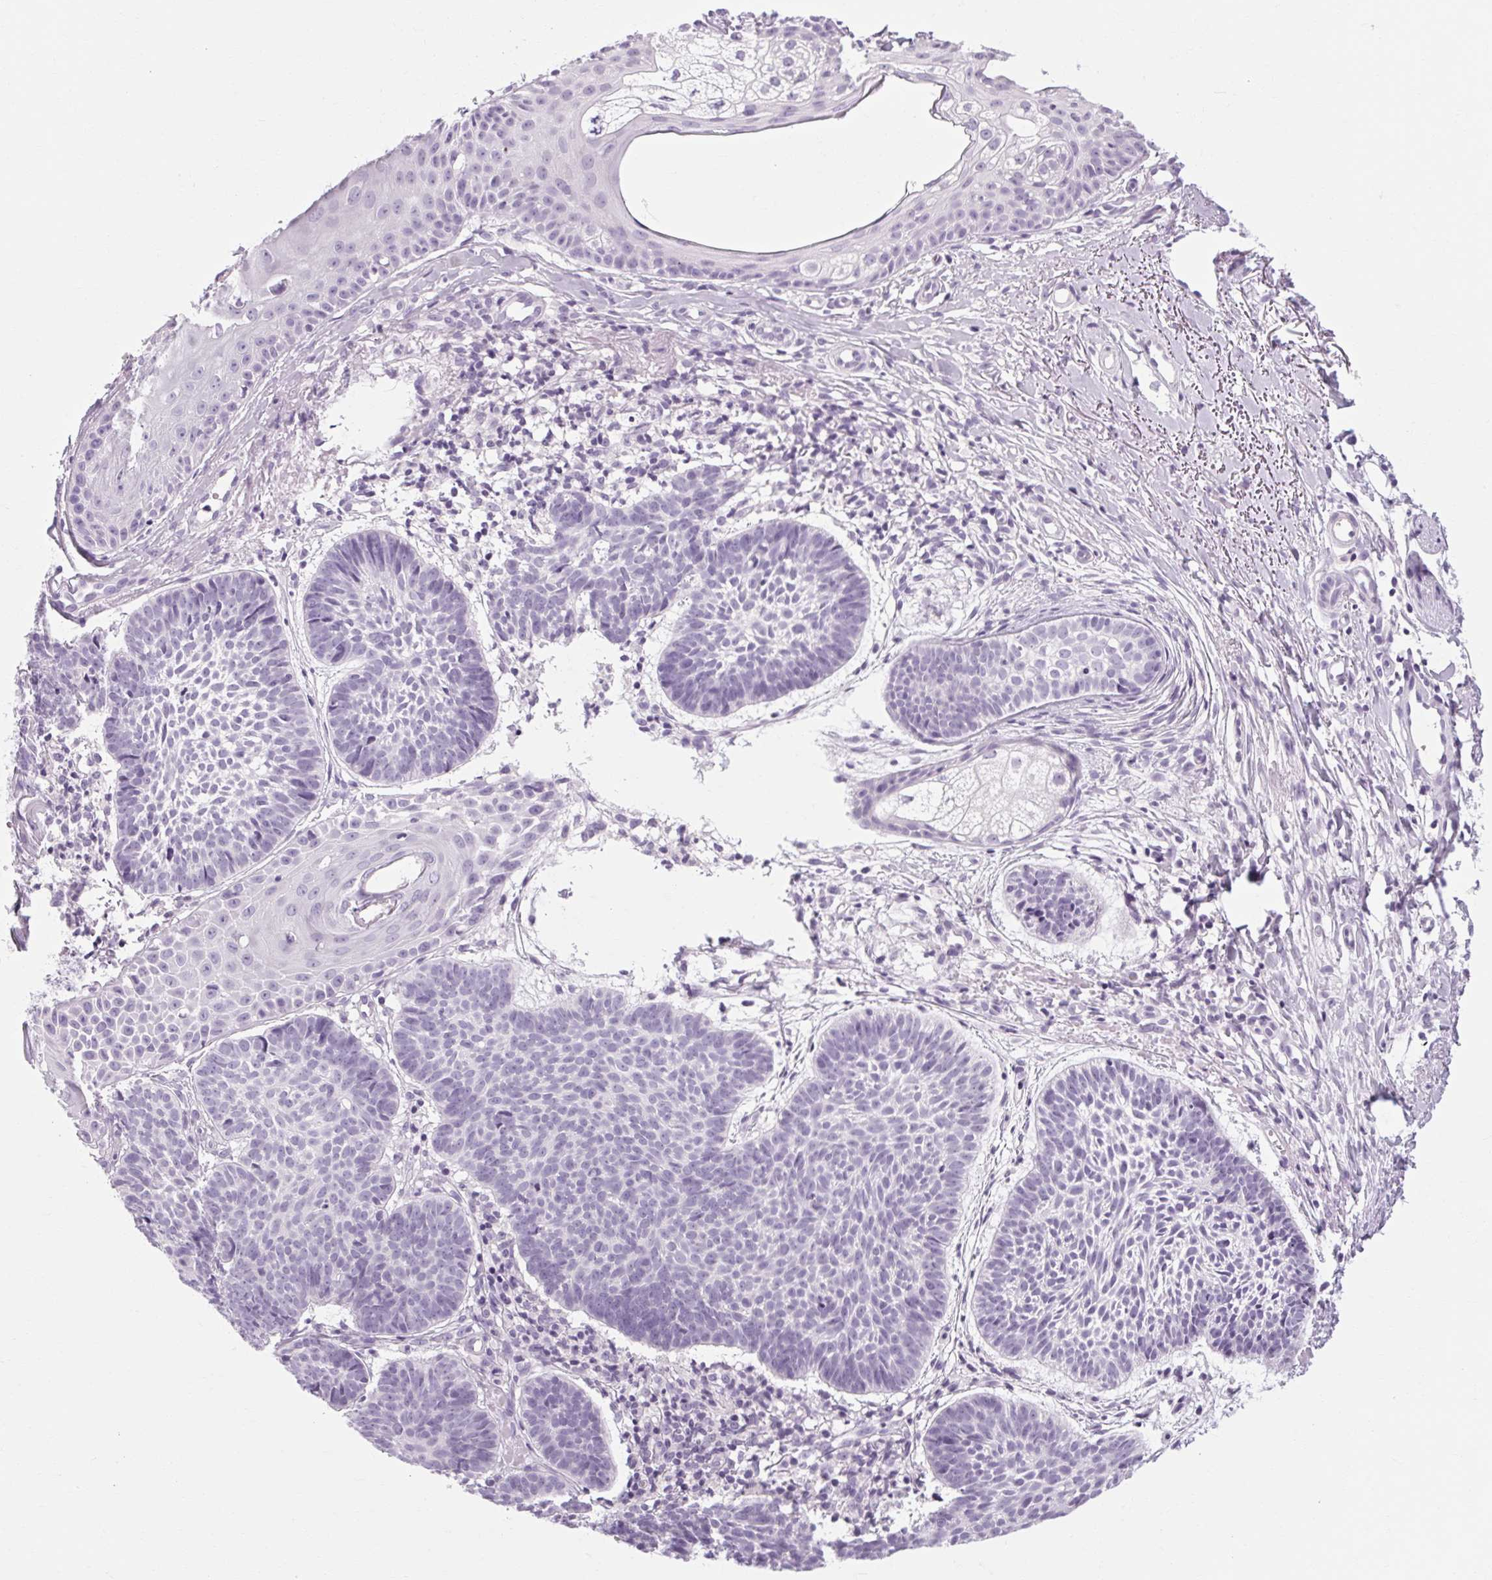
{"staining": {"intensity": "negative", "quantity": "none", "location": "none"}, "tissue": "skin cancer", "cell_type": "Tumor cells", "image_type": "cancer", "snomed": [{"axis": "morphology", "description": "Basal cell carcinoma"}, {"axis": "topography", "description": "Skin"}], "caption": "Tumor cells are negative for brown protein staining in skin basal cell carcinoma.", "gene": "POMC", "patient": {"sex": "male", "age": 72}}